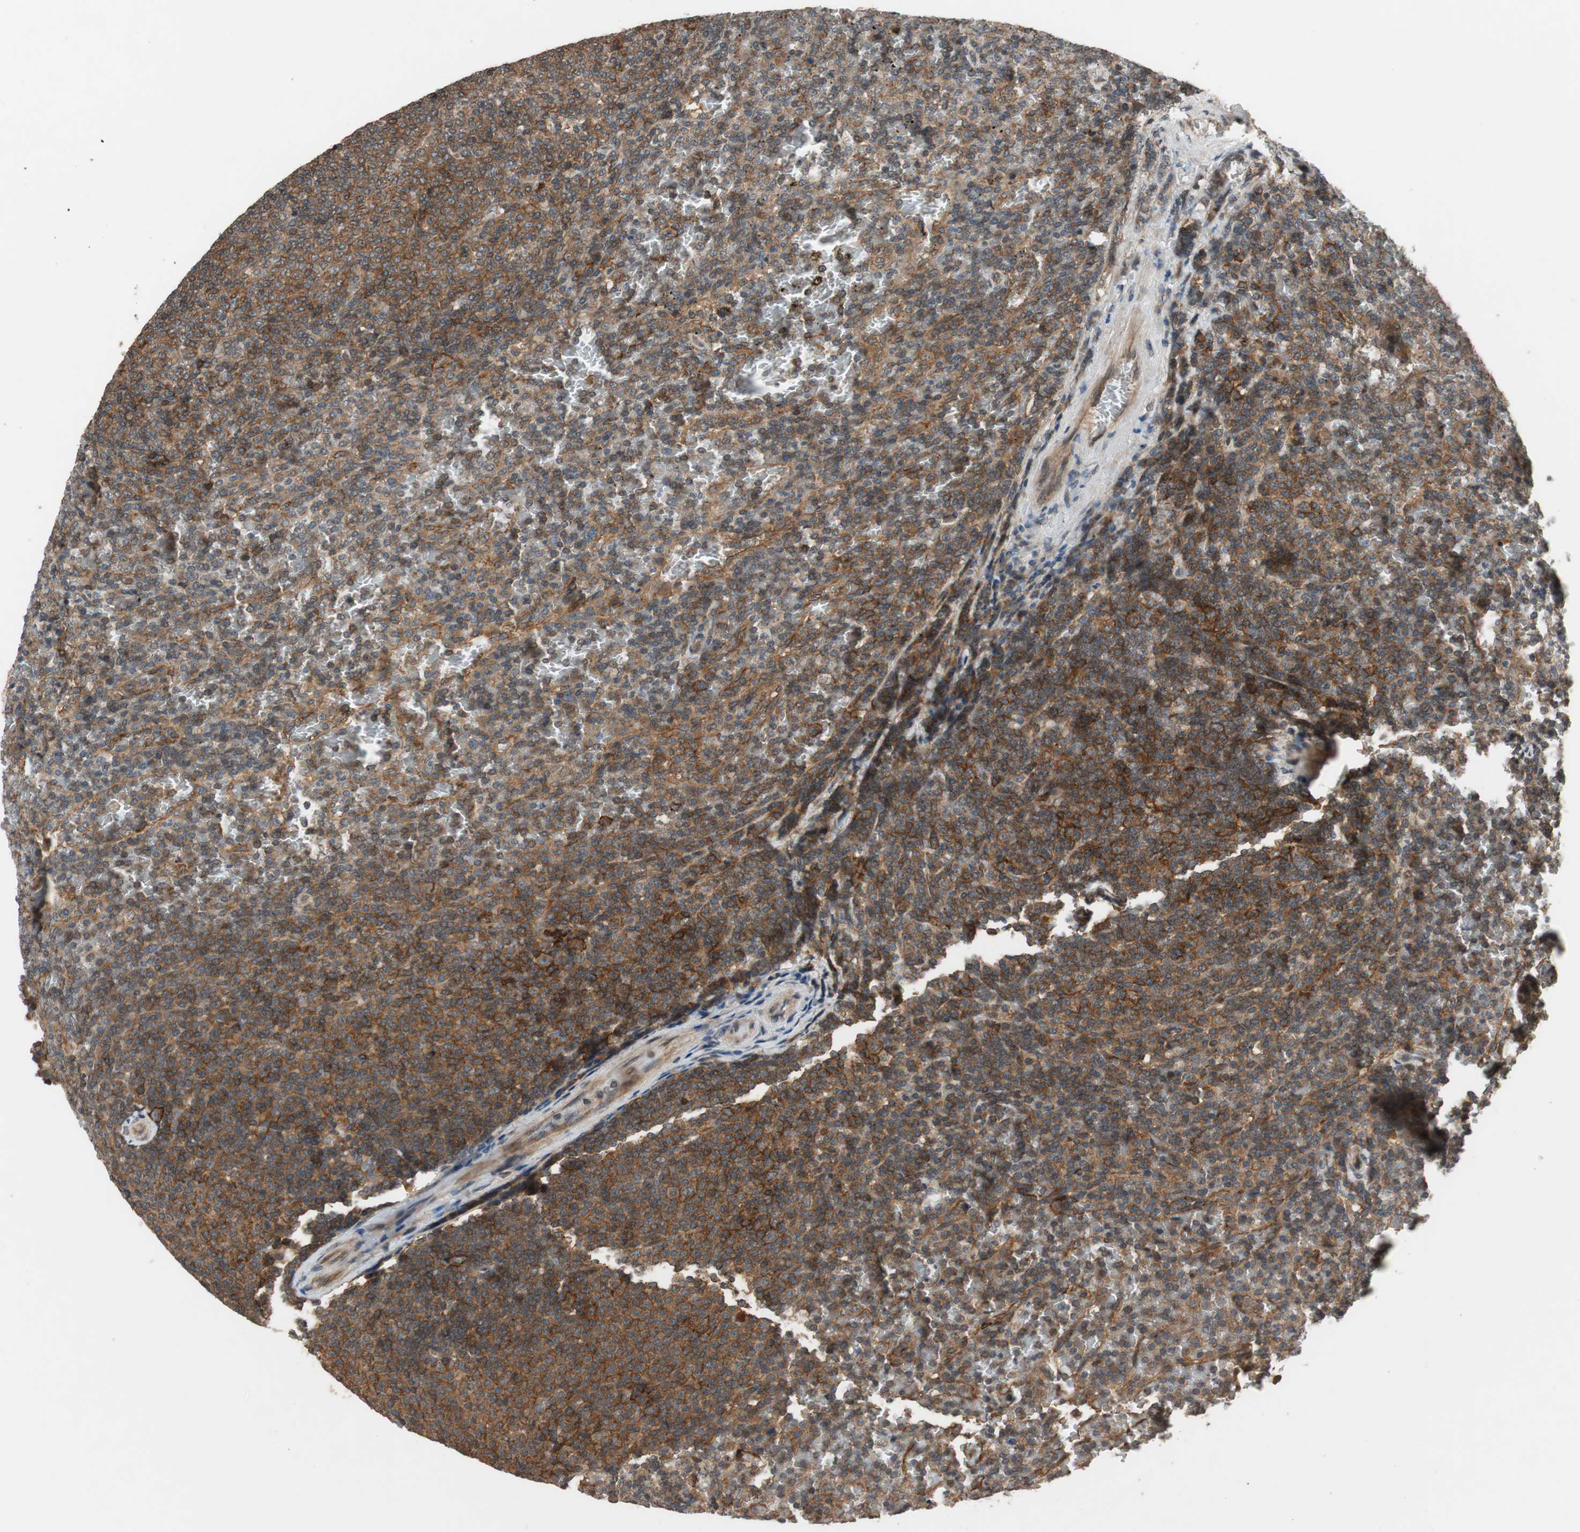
{"staining": {"intensity": "strong", "quantity": ">75%", "location": "cytoplasmic/membranous"}, "tissue": "lymphoma", "cell_type": "Tumor cells", "image_type": "cancer", "snomed": [{"axis": "morphology", "description": "Malignant lymphoma, non-Hodgkin's type, Low grade"}, {"axis": "topography", "description": "Spleen"}], "caption": "About >75% of tumor cells in human low-grade malignant lymphoma, non-Hodgkin's type display strong cytoplasmic/membranous protein positivity as visualized by brown immunohistochemical staining.", "gene": "TMEM230", "patient": {"sex": "female", "age": 77}}